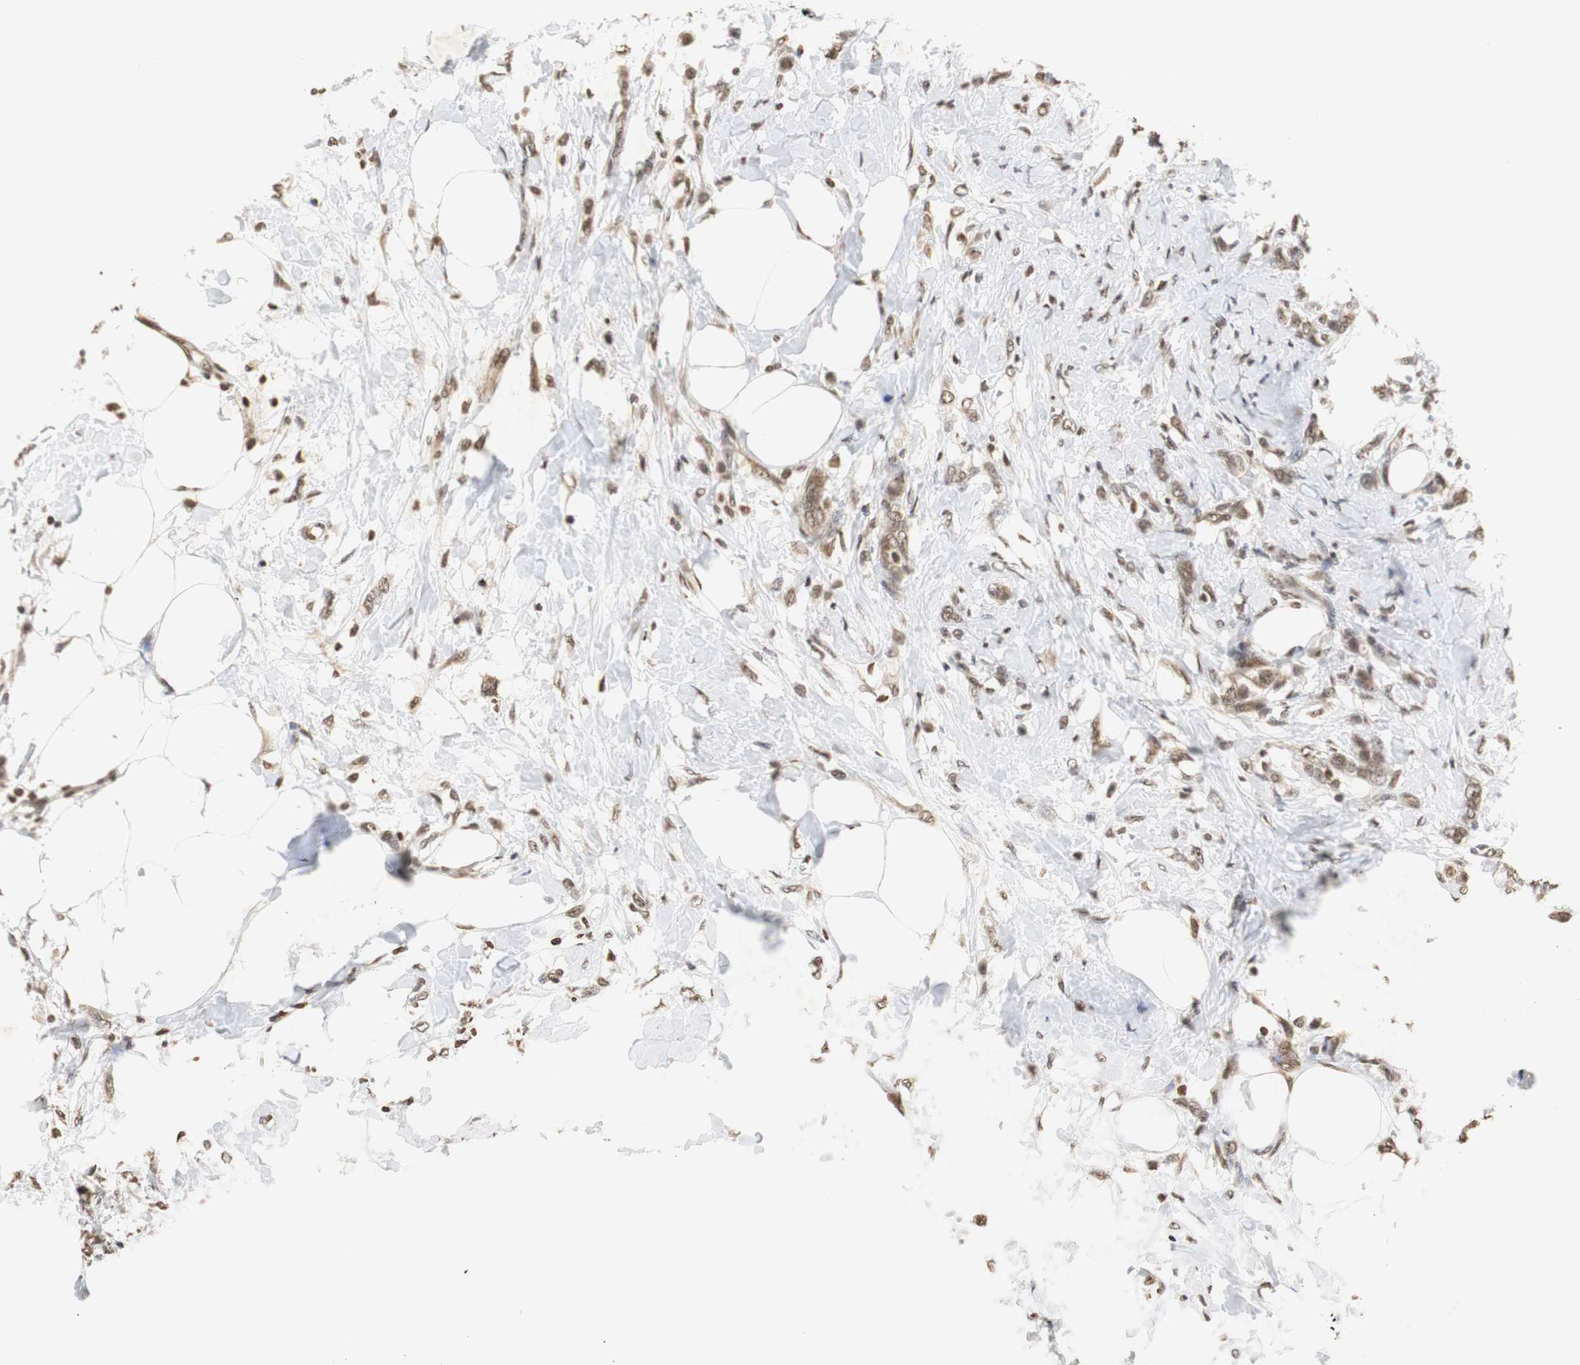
{"staining": {"intensity": "moderate", "quantity": ">75%", "location": "nuclear"}, "tissue": "breast cancer", "cell_type": "Tumor cells", "image_type": "cancer", "snomed": [{"axis": "morphology", "description": "Lobular carcinoma, in situ"}, {"axis": "morphology", "description": "Lobular carcinoma"}, {"axis": "topography", "description": "Breast"}], "caption": "This is a histology image of immunohistochemistry staining of breast cancer (lobular carcinoma), which shows moderate expression in the nuclear of tumor cells.", "gene": "ZFC3H1", "patient": {"sex": "female", "age": 41}}